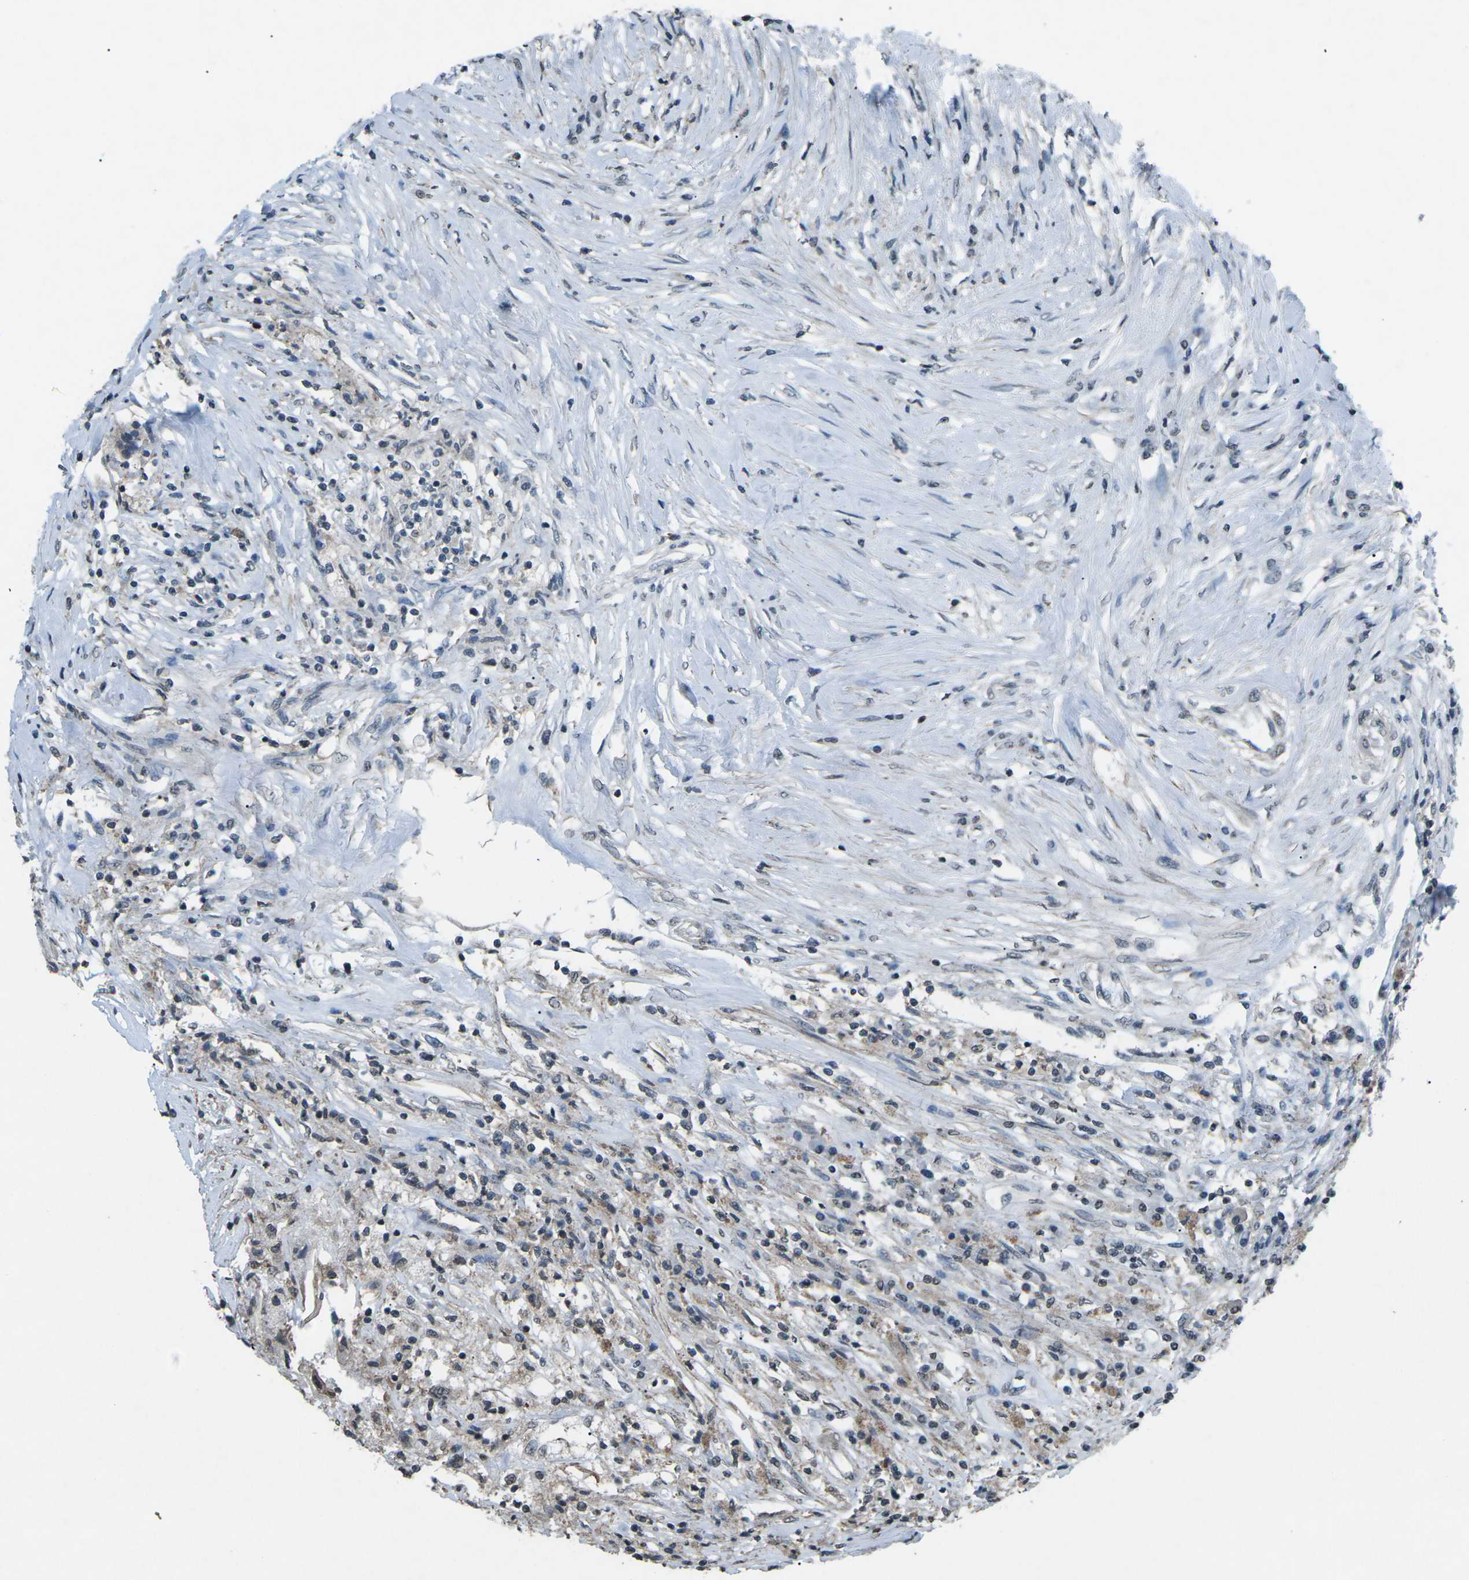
{"staining": {"intensity": "weak", "quantity": "<25%", "location": "cytoplasmic/membranous"}, "tissue": "colorectal cancer", "cell_type": "Tumor cells", "image_type": "cancer", "snomed": [{"axis": "morphology", "description": "Adenocarcinoma, NOS"}, {"axis": "topography", "description": "Rectum"}], "caption": "IHC histopathology image of human colorectal cancer stained for a protein (brown), which demonstrates no positivity in tumor cells.", "gene": "TFR2", "patient": {"sex": "male", "age": 63}}